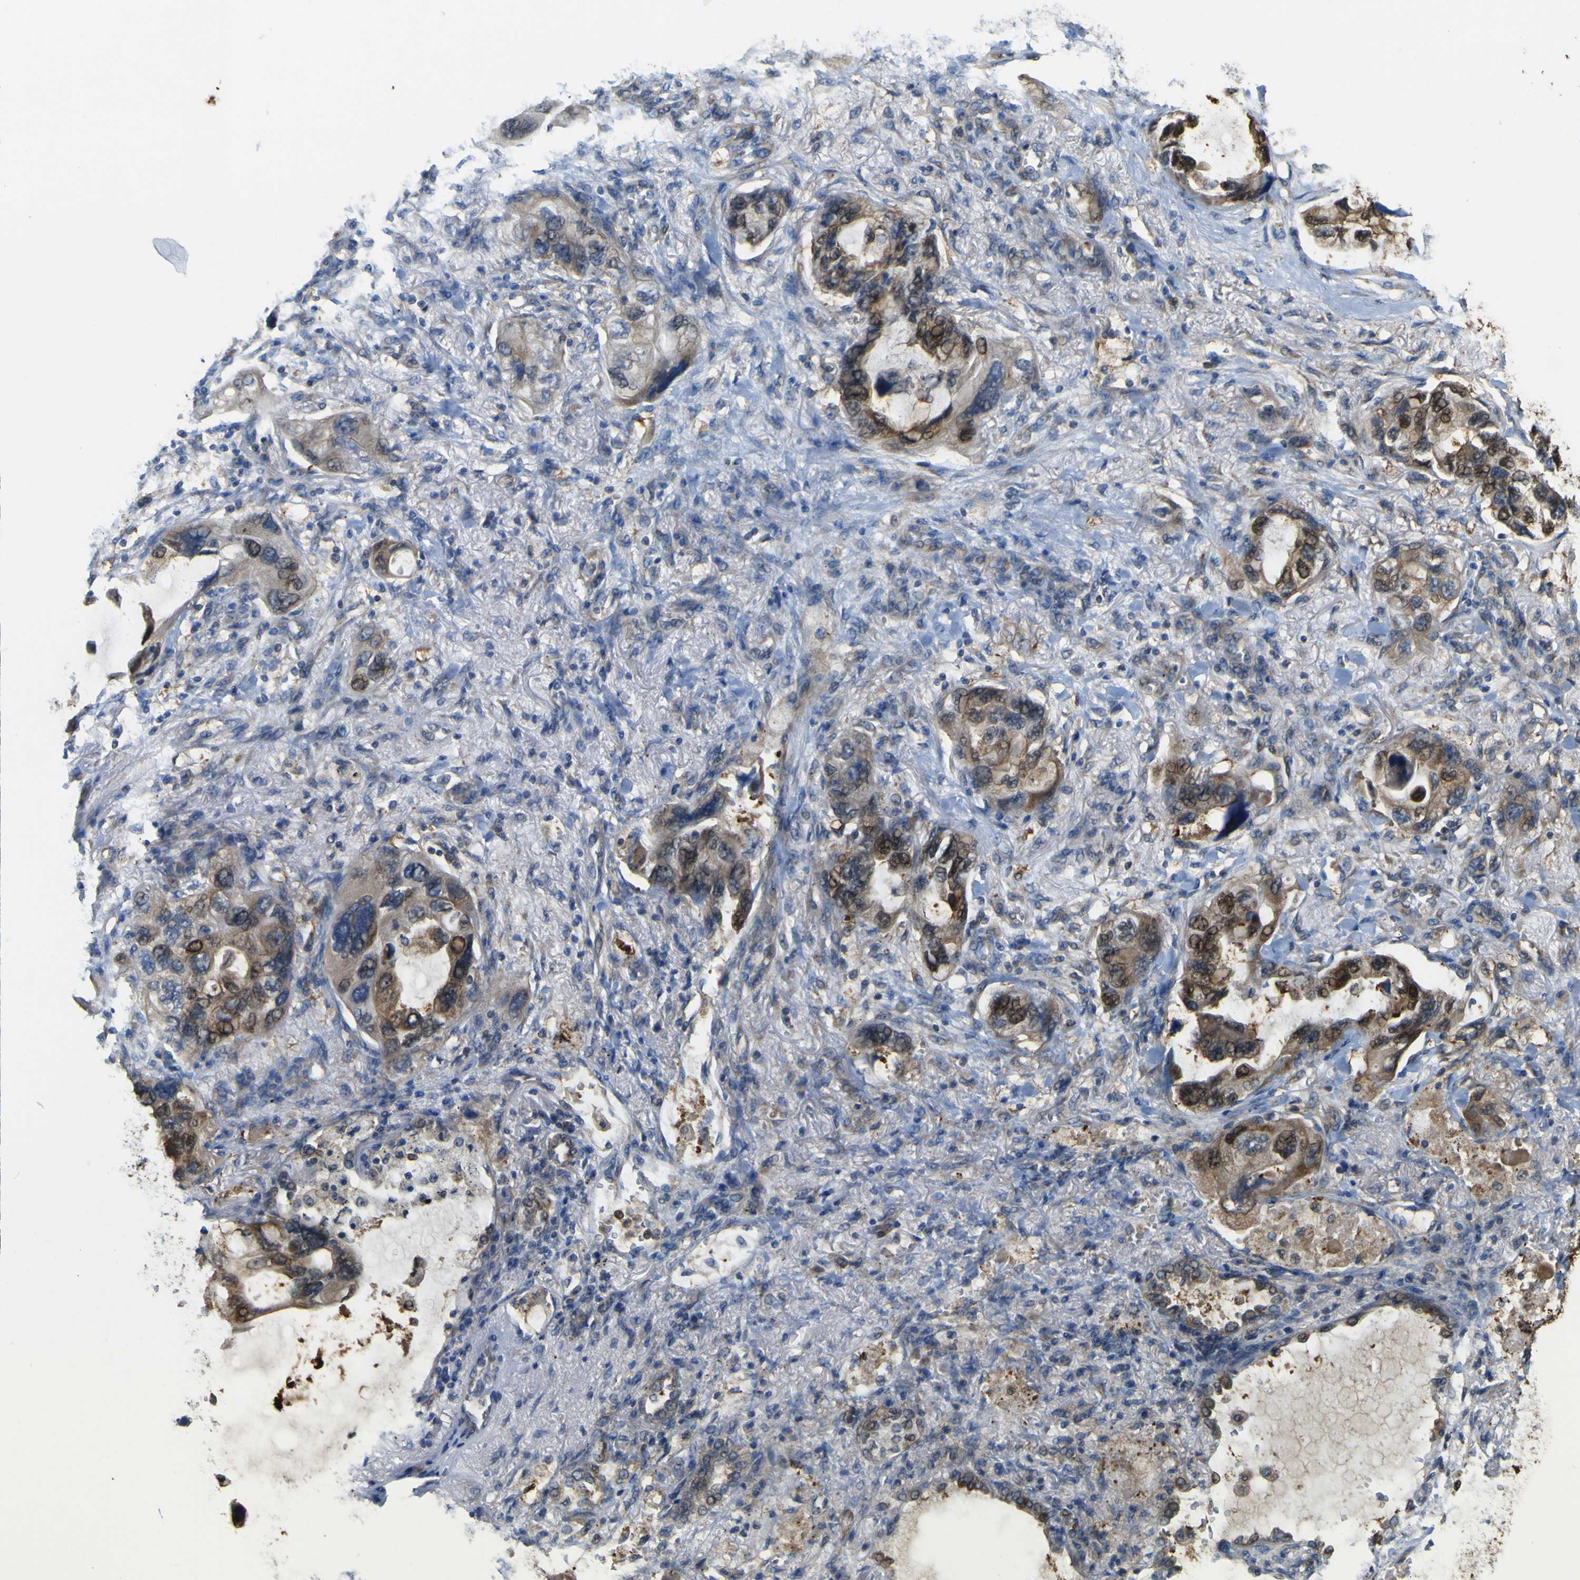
{"staining": {"intensity": "moderate", "quantity": ">75%", "location": "cytoplasmic/membranous,nuclear"}, "tissue": "lung cancer", "cell_type": "Tumor cells", "image_type": "cancer", "snomed": [{"axis": "morphology", "description": "Squamous cell carcinoma, NOS"}, {"axis": "topography", "description": "Lung"}], "caption": "A high-resolution photomicrograph shows immunohistochemistry staining of squamous cell carcinoma (lung), which exhibits moderate cytoplasmic/membranous and nuclear staining in approximately >75% of tumor cells.", "gene": "ABHD3", "patient": {"sex": "female", "age": 73}}